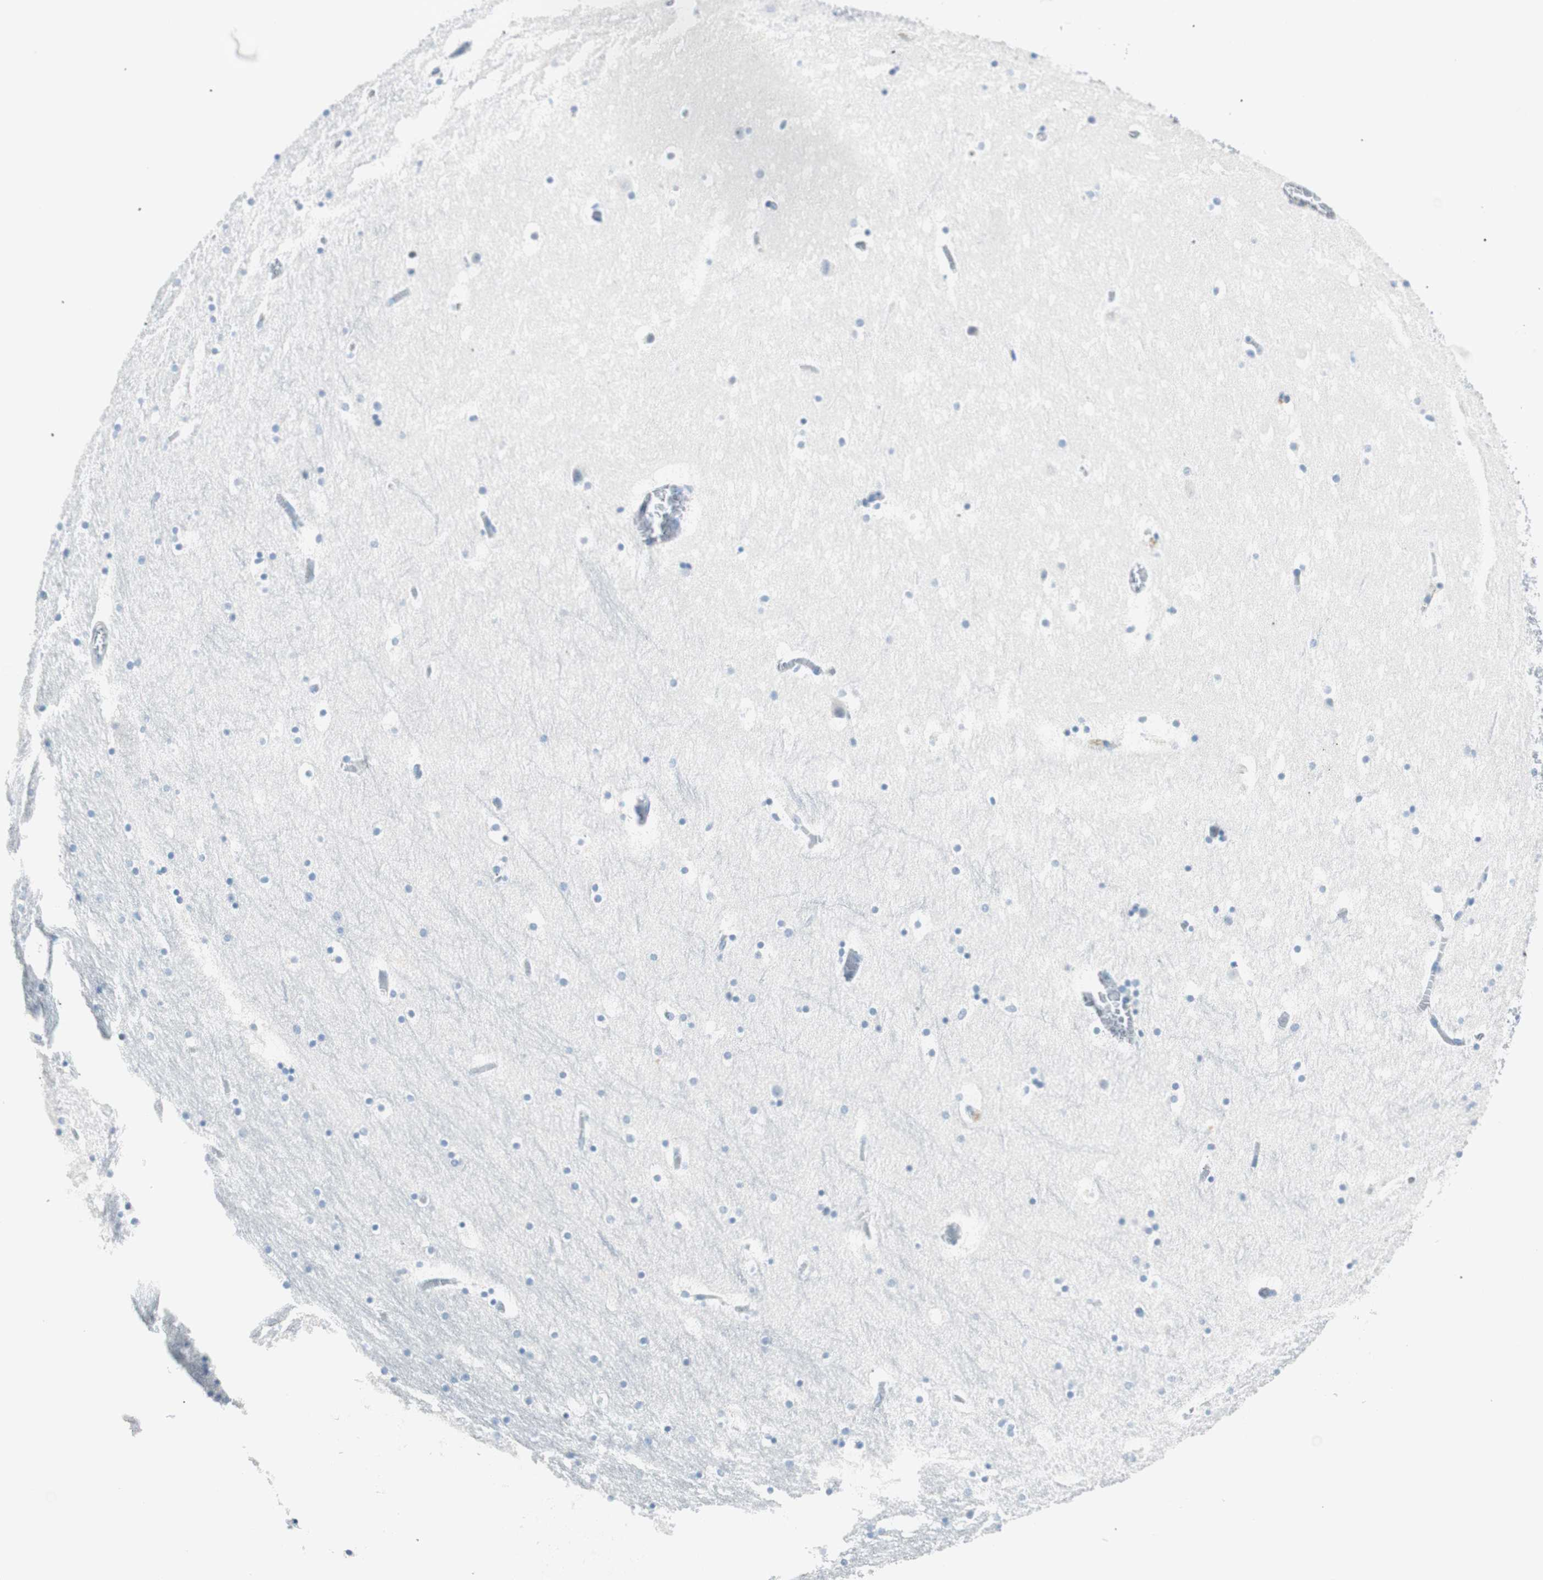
{"staining": {"intensity": "negative", "quantity": "none", "location": "none"}, "tissue": "hippocampus", "cell_type": "Glial cells", "image_type": "normal", "snomed": [{"axis": "morphology", "description": "Normal tissue, NOS"}, {"axis": "topography", "description": "Hippocampus"}], "caption": "The micrograph shows no significant staining in glial cells of hippocampus.", "gene": "HOXB13", "patient": {"sex": "male", "age": 45}}